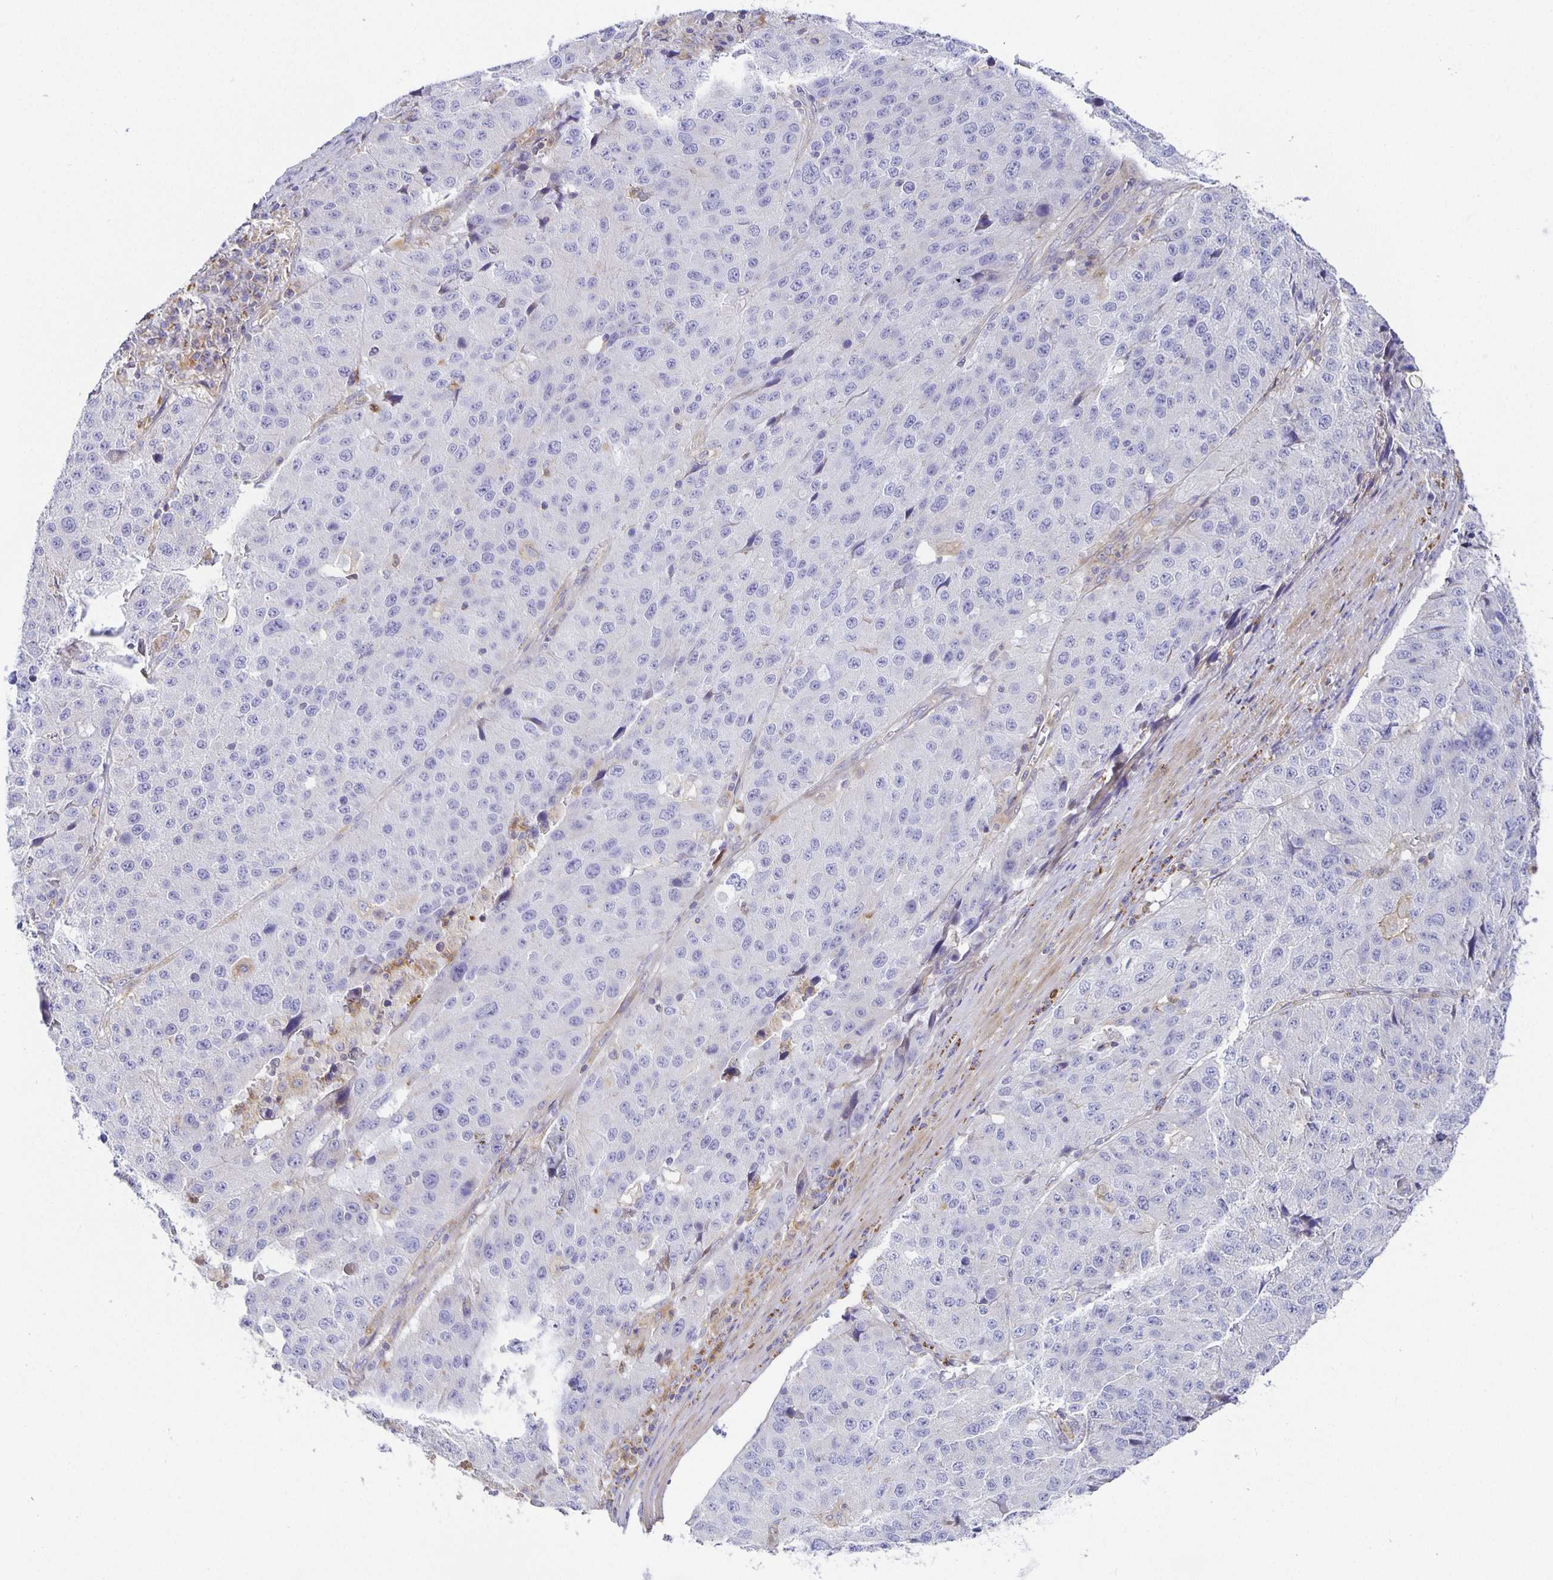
{"staining": {"intensity": "negative", "quantity": "none", "location": "none"}, "tissue": "stomach cancer", "cell_type": "Tumor cells", "image_type": "cancer", "snomed": [{"axis": "morphology", "description": "Adenocarcinoma, NOS"}, {"axis": "topography", "description": "Stomach"}], "caption": "This is an IHC photomicrograph of stomach cancer (adenocarcinoma). There is no expression in tumor cells.", "gene": "FLRT3", "patient": {"sex": "male", "age": 71}}